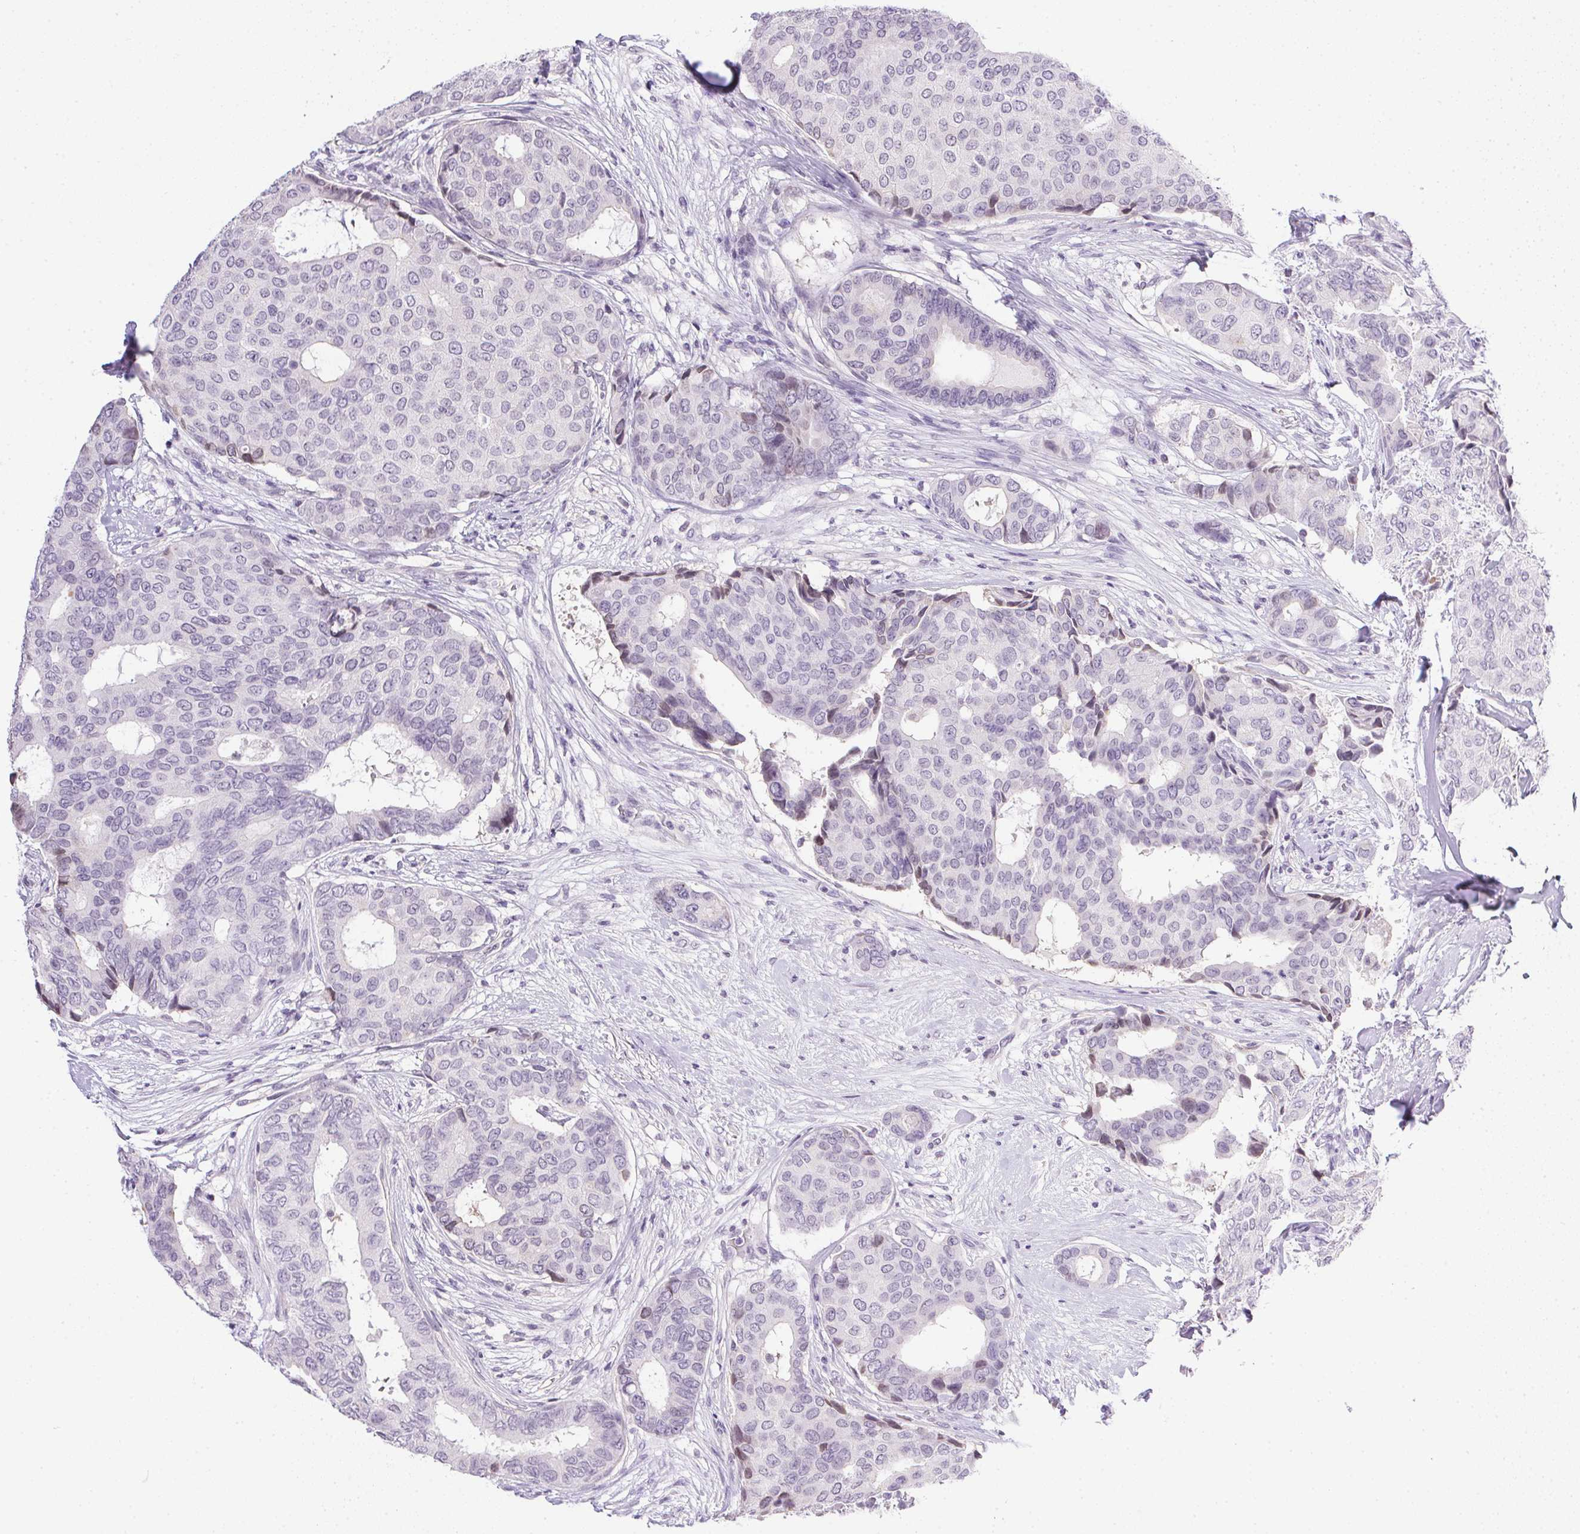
{"staining": {"intensity": "negative", "quantity": "none", "location": "none"}, "tissue": "breast cancer", "cell_type": "Tumor cells", "image_type": "cancer", "snomed": [{"axis": "morphology", "description": "Duct carcinoma"}, {"axis": "topography", "description": "Breast"}], "caption": "Histopathology image shows no significant protein positivity in tumor cells of invasive ductal carcinoma (breast). The staining is performed using DAB brown chromogen with nuclei counter-stained in using hematoxylin.", "gene": "PRL", "patient": {"sex": "female", "age": 75}}